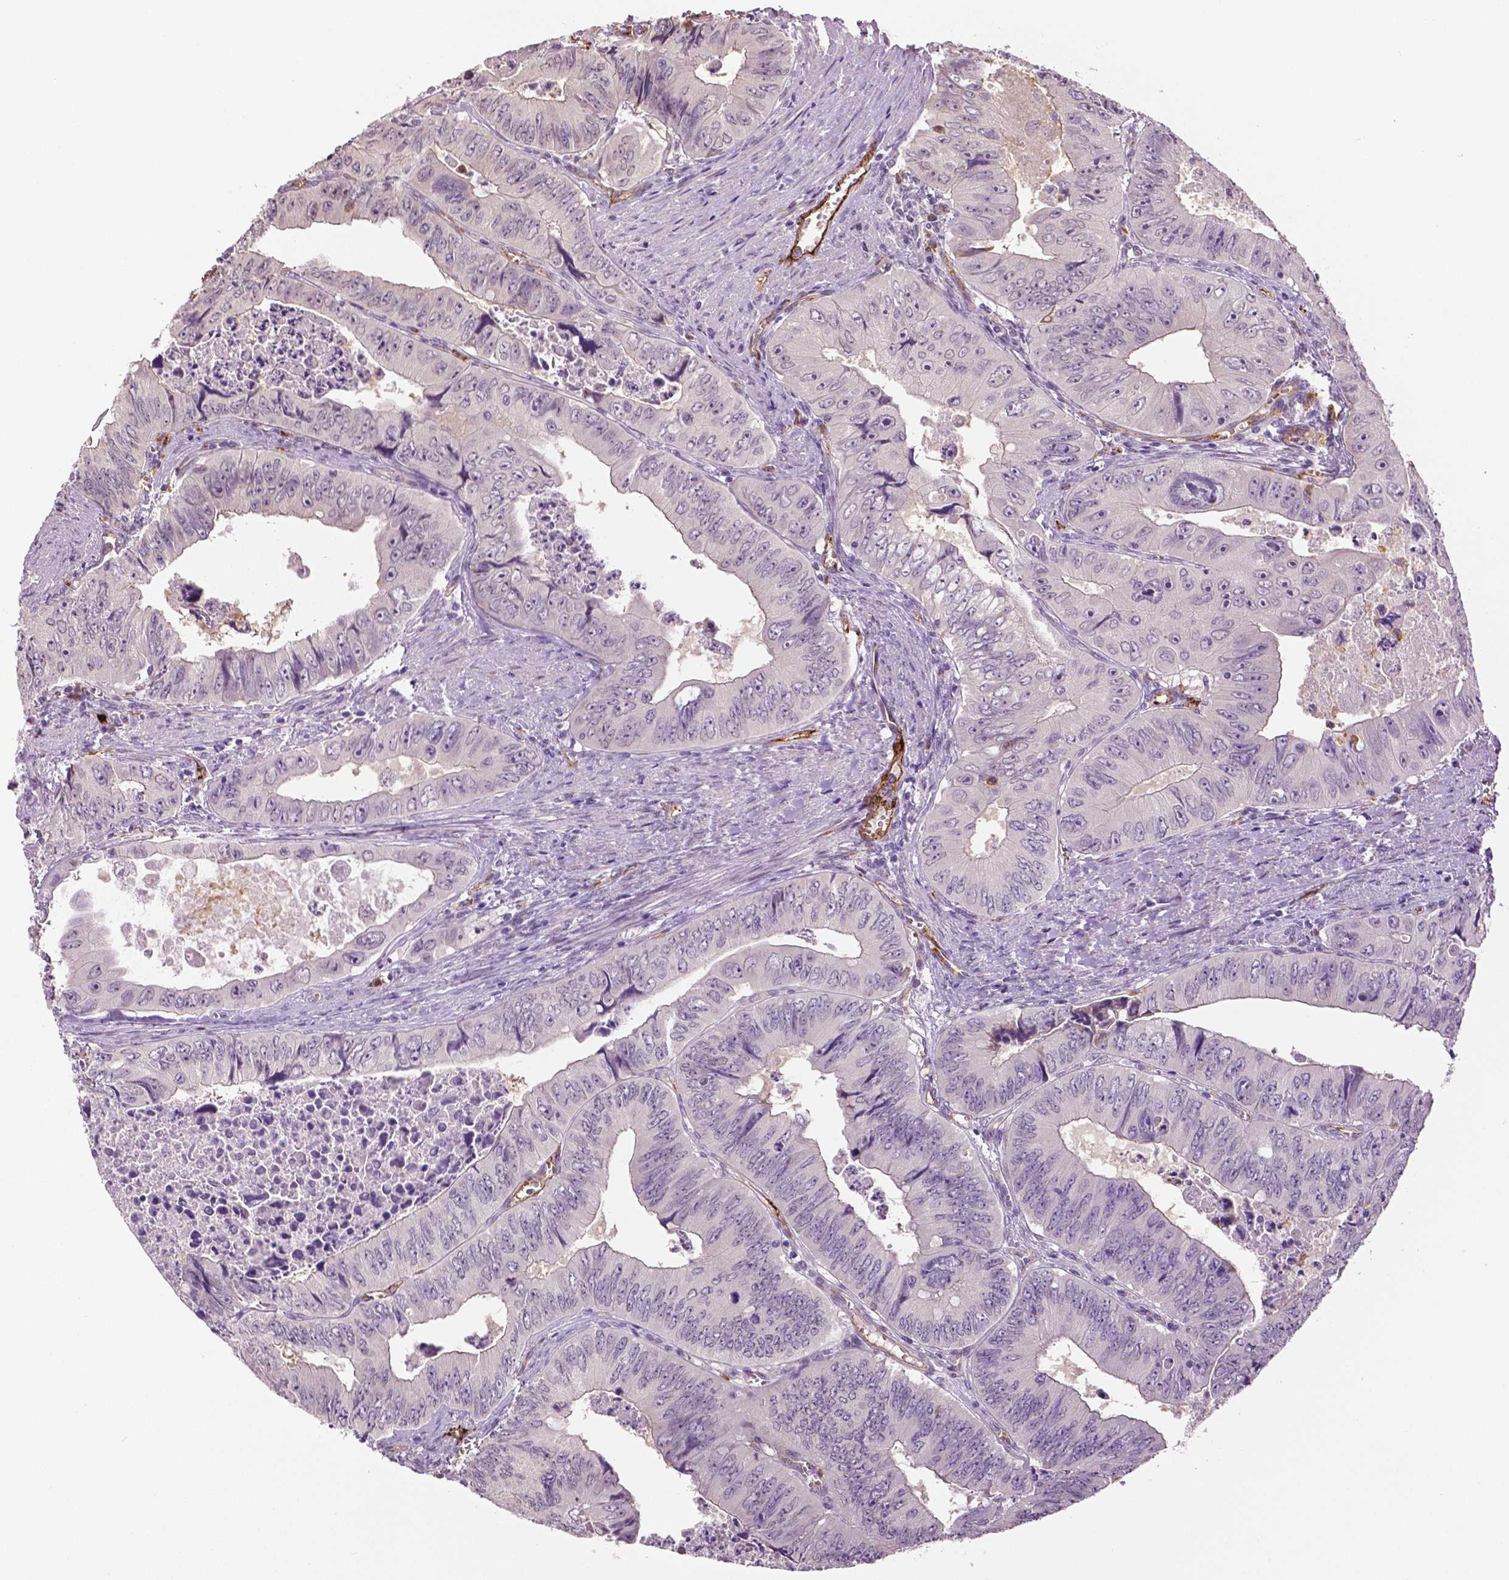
{"staining": {"intensity": "negative", "quantity": "none", "location": "none"}, "tissue": "colorectal cancer", "cell_type": "Tumor cells", "image_type": "cancer", "snomed": [{"axis": "morphology", "description": "Adenocarcinoma, NOS"}, {"axis": "topography", "description": "Colon"}], "caption": "Immunohistochemistry of human colorectal adenocarcinoma displays no staining in tumor cells.", "gene": "PTPN5", "patient": {"sex": "female", "age": 84}}